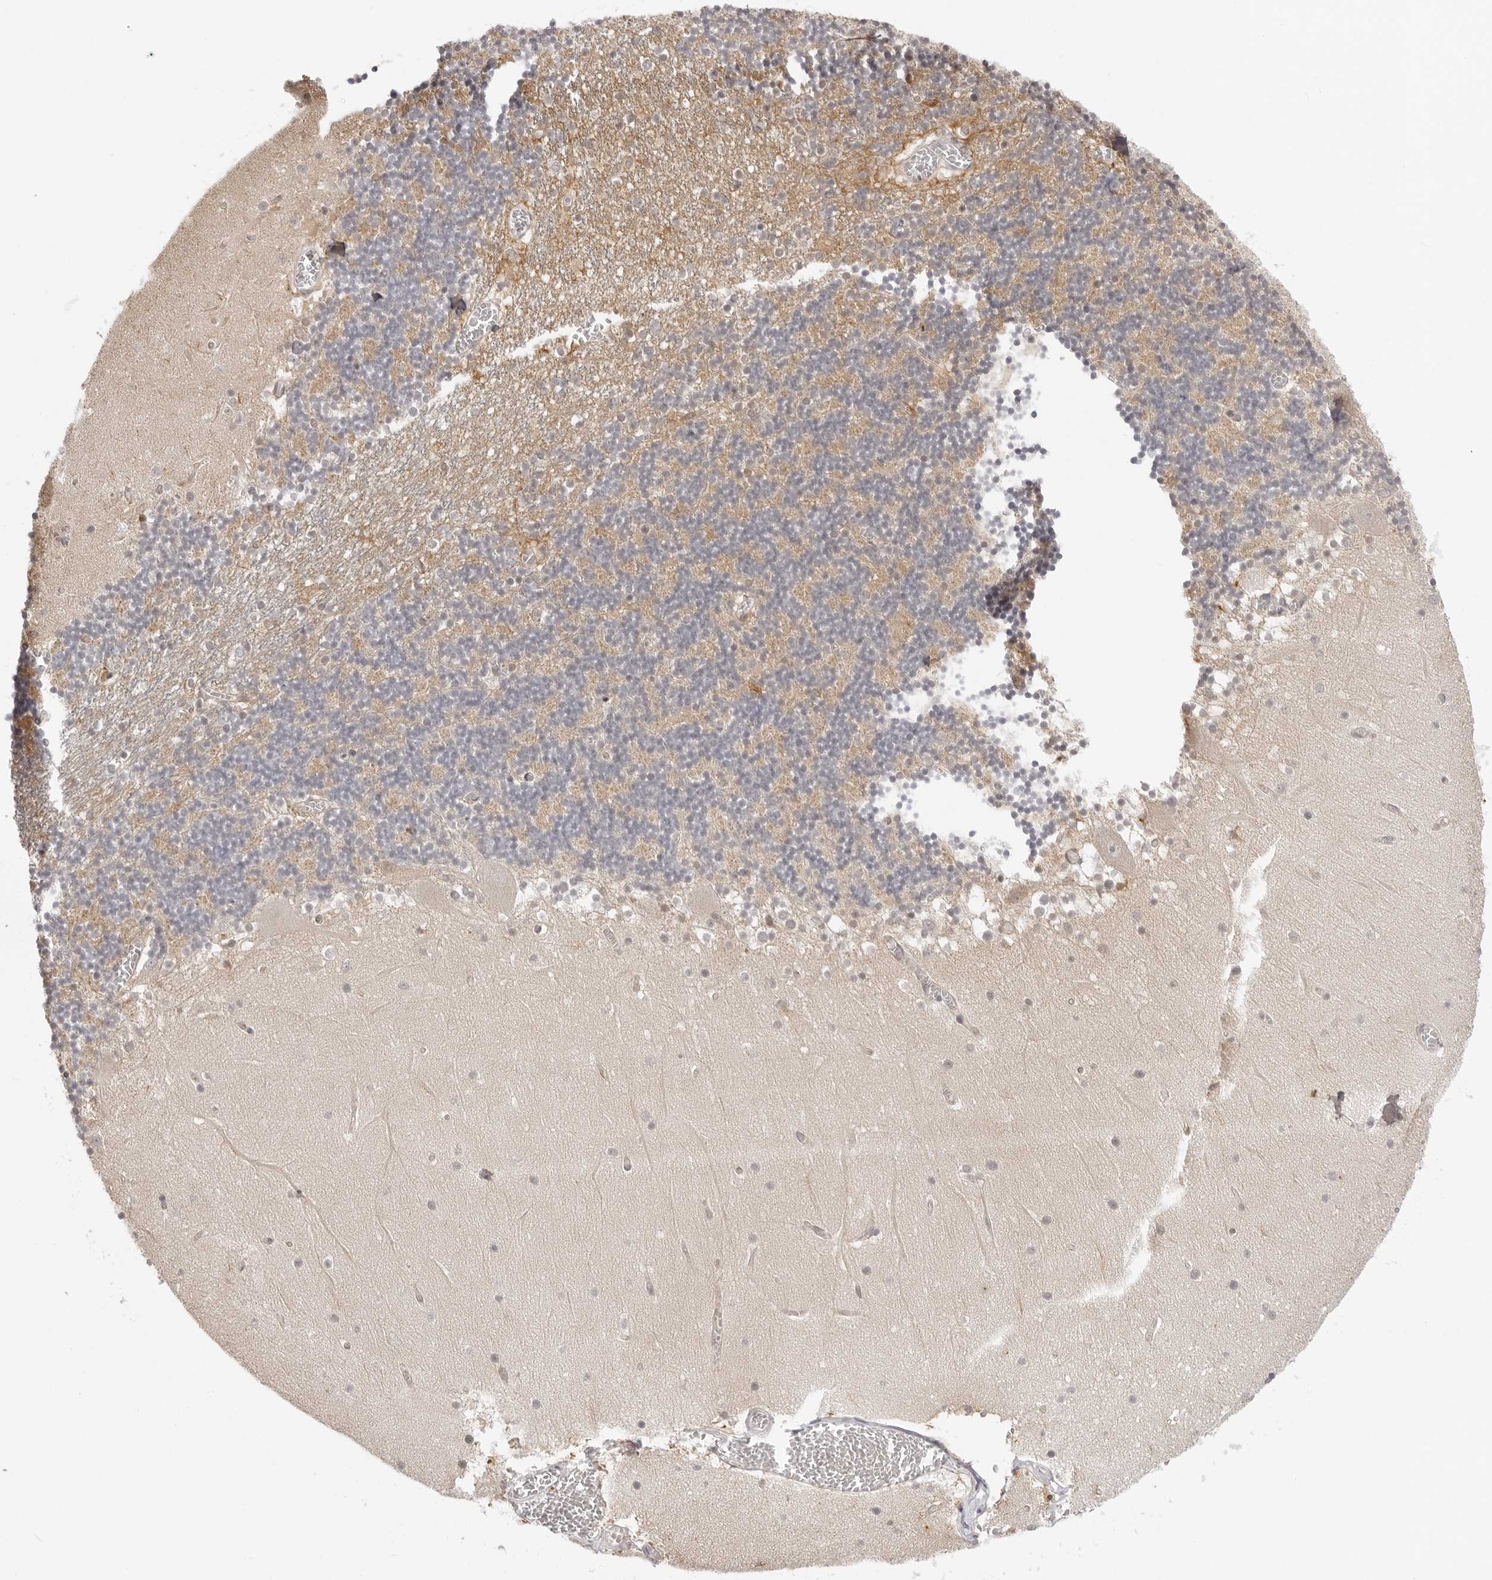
{"staining": {"intensity": "weak", "quantity": "25%-75%", "location": "cytoplasmic/membranous"}, "tissue": "cerebellum", "cell_type": "Cells in granular layer", "image_type": "normal", "snomed": [{"axis": "morphology", "description": "Normal tissue, NOS"}, {"axis": "topography", "description": "Cerebellum"}], "caption": "A photomicrograph of cerebellum stained for a protein shows weak cytoplasmic/membranous brown staining in cells in granular layer. The staining is performed using DAB brown chromogen to label protein expression. The nuclei are counter-stained blue using hematoxylin.", "gene": "FDPS", "patient": {"sex": "female", "age": 28}}